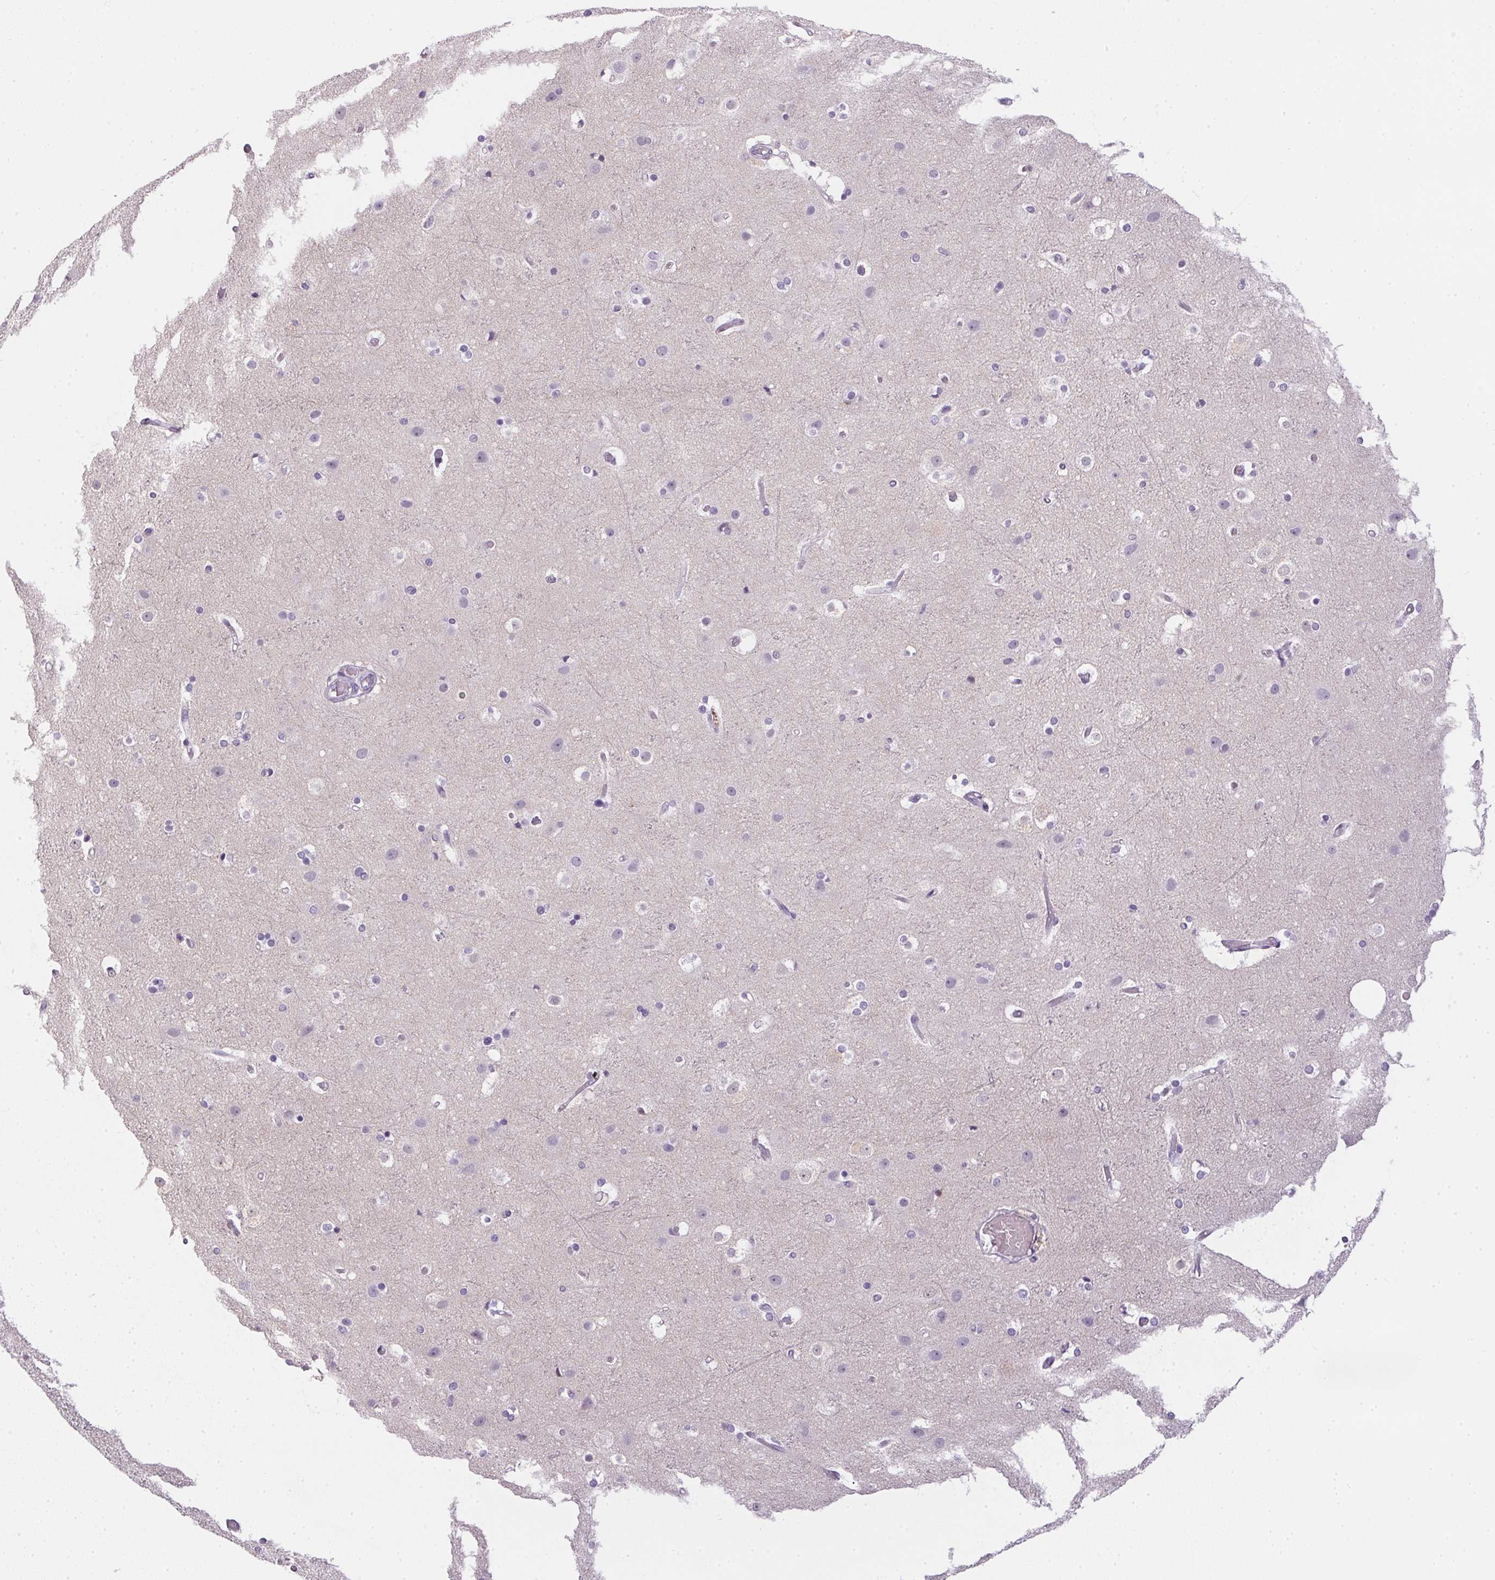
{"staining": {"intensity": "negative", "quantity": "none", "location": "none"}, "tissue": "cerebral cortex", "cell_type": "Endothelial cells", "image_type": "normal", "snomed": [{"axis": "morphology", "description": "Normal tissue, NOS"}, {"axis": "topography", "description": "Cerebral cortex"}], "caption": "The micrograph reveals no significant staining in endothelial cells of cerebral cortex. Nuclei are stained in blue.", "gene": "GSDMC", "patient": {"sex": "female", "age": 52}}